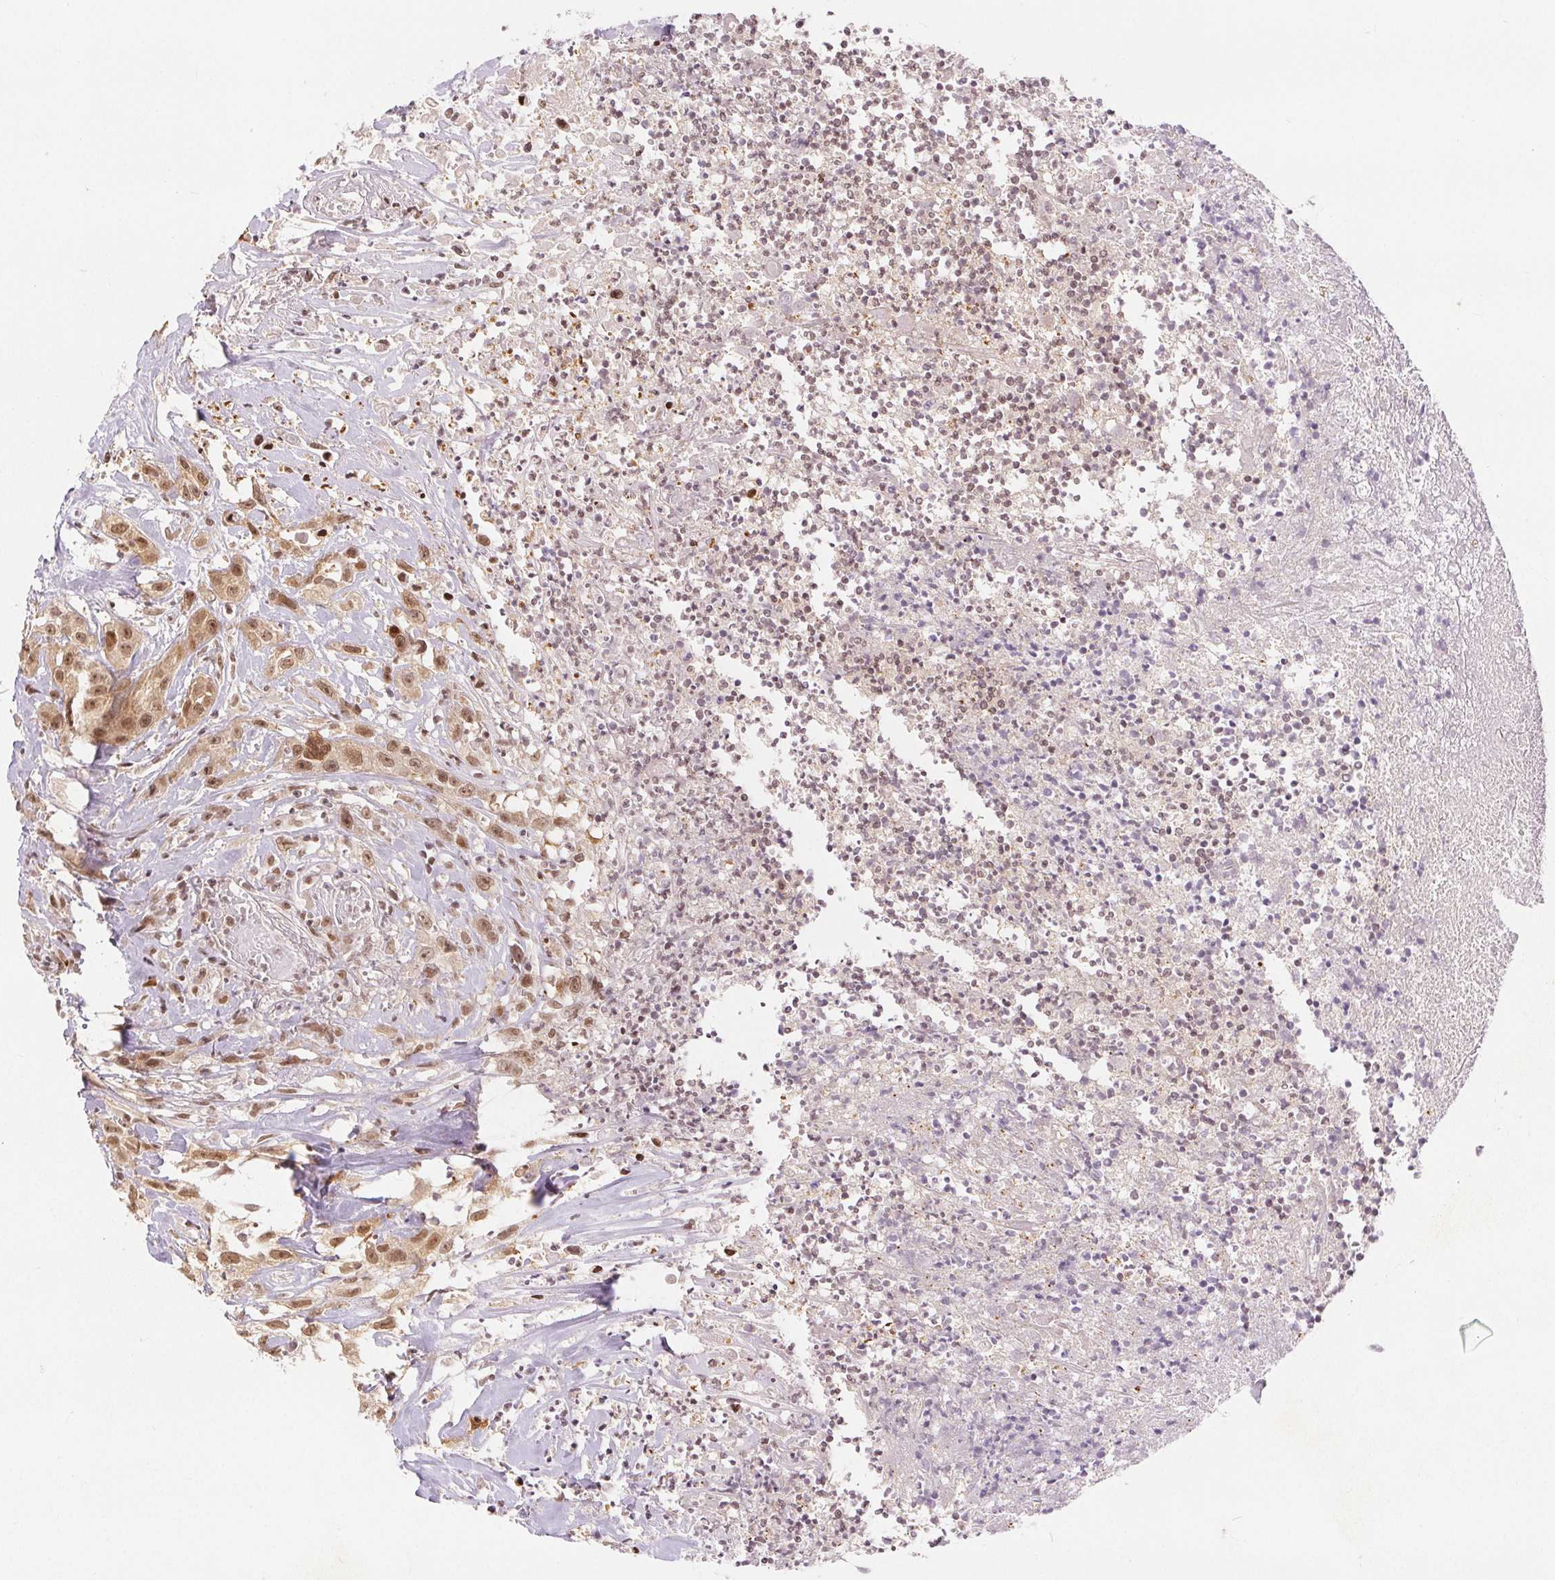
{"staining": {"intensity": "moderate", "quantity": ">75%", "location": "nuclear"}, "tissue": "head and neck cancer", "cell_type": "Tumor cells", "image_type": "cancer", "snomed": [{"axis": "morphology", "description": "Squamous cell carcinoma, NOS"}, {"axis": "topography", "description": "Head-Neck"}], "caption": "The immunohistochemical stain shows moderate nuclear positivity in tumor cells of head and neck squamous cell carcinoma tissue.", "gene": "DEK", "patient": {"sex": "male", "age": 57}}